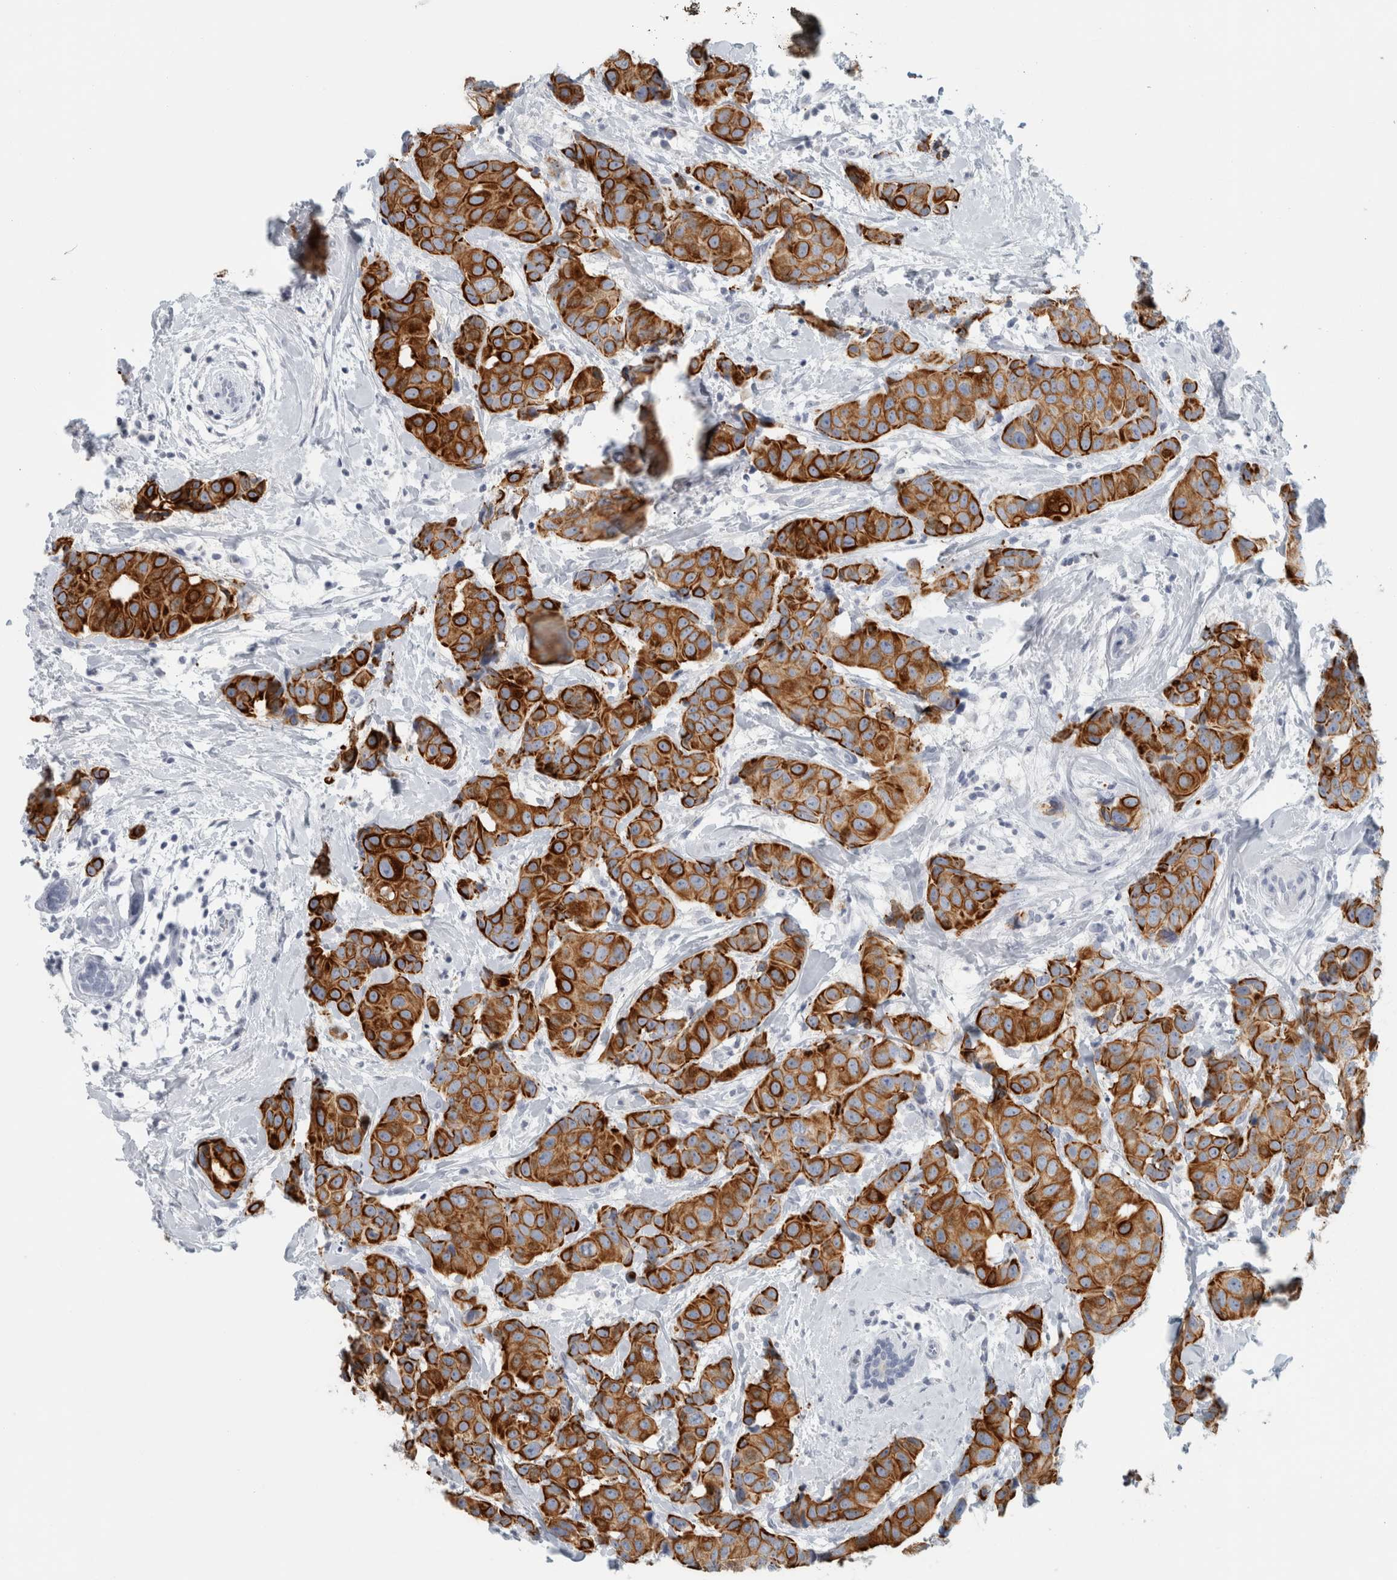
{"staining": {"intensity": "strong", "quantity": ">75%", "location": "cytoplasmic/membranous"}, "tissue": "breast cancer", "cell_type": "Tumor cells", "image_type": "cancer", "snomed": [{"axis": "morphology", "description": "Normal tissue, NOS"}, {"axis": "morphology", "description": "Duct carcinoma"}, {"axis": "topography", "description": "Breast"}], "caption": "IHC (DAB (3,3'-diaminobenzidine)) staining of breast infiltrating ductal carcinoma demonstrates strong cytoplasmic/membranous protein positivity in approximately >75% of tumor cells.", "gene": "SLC28A3", "patient": {"sex": "female", "age": 39}}